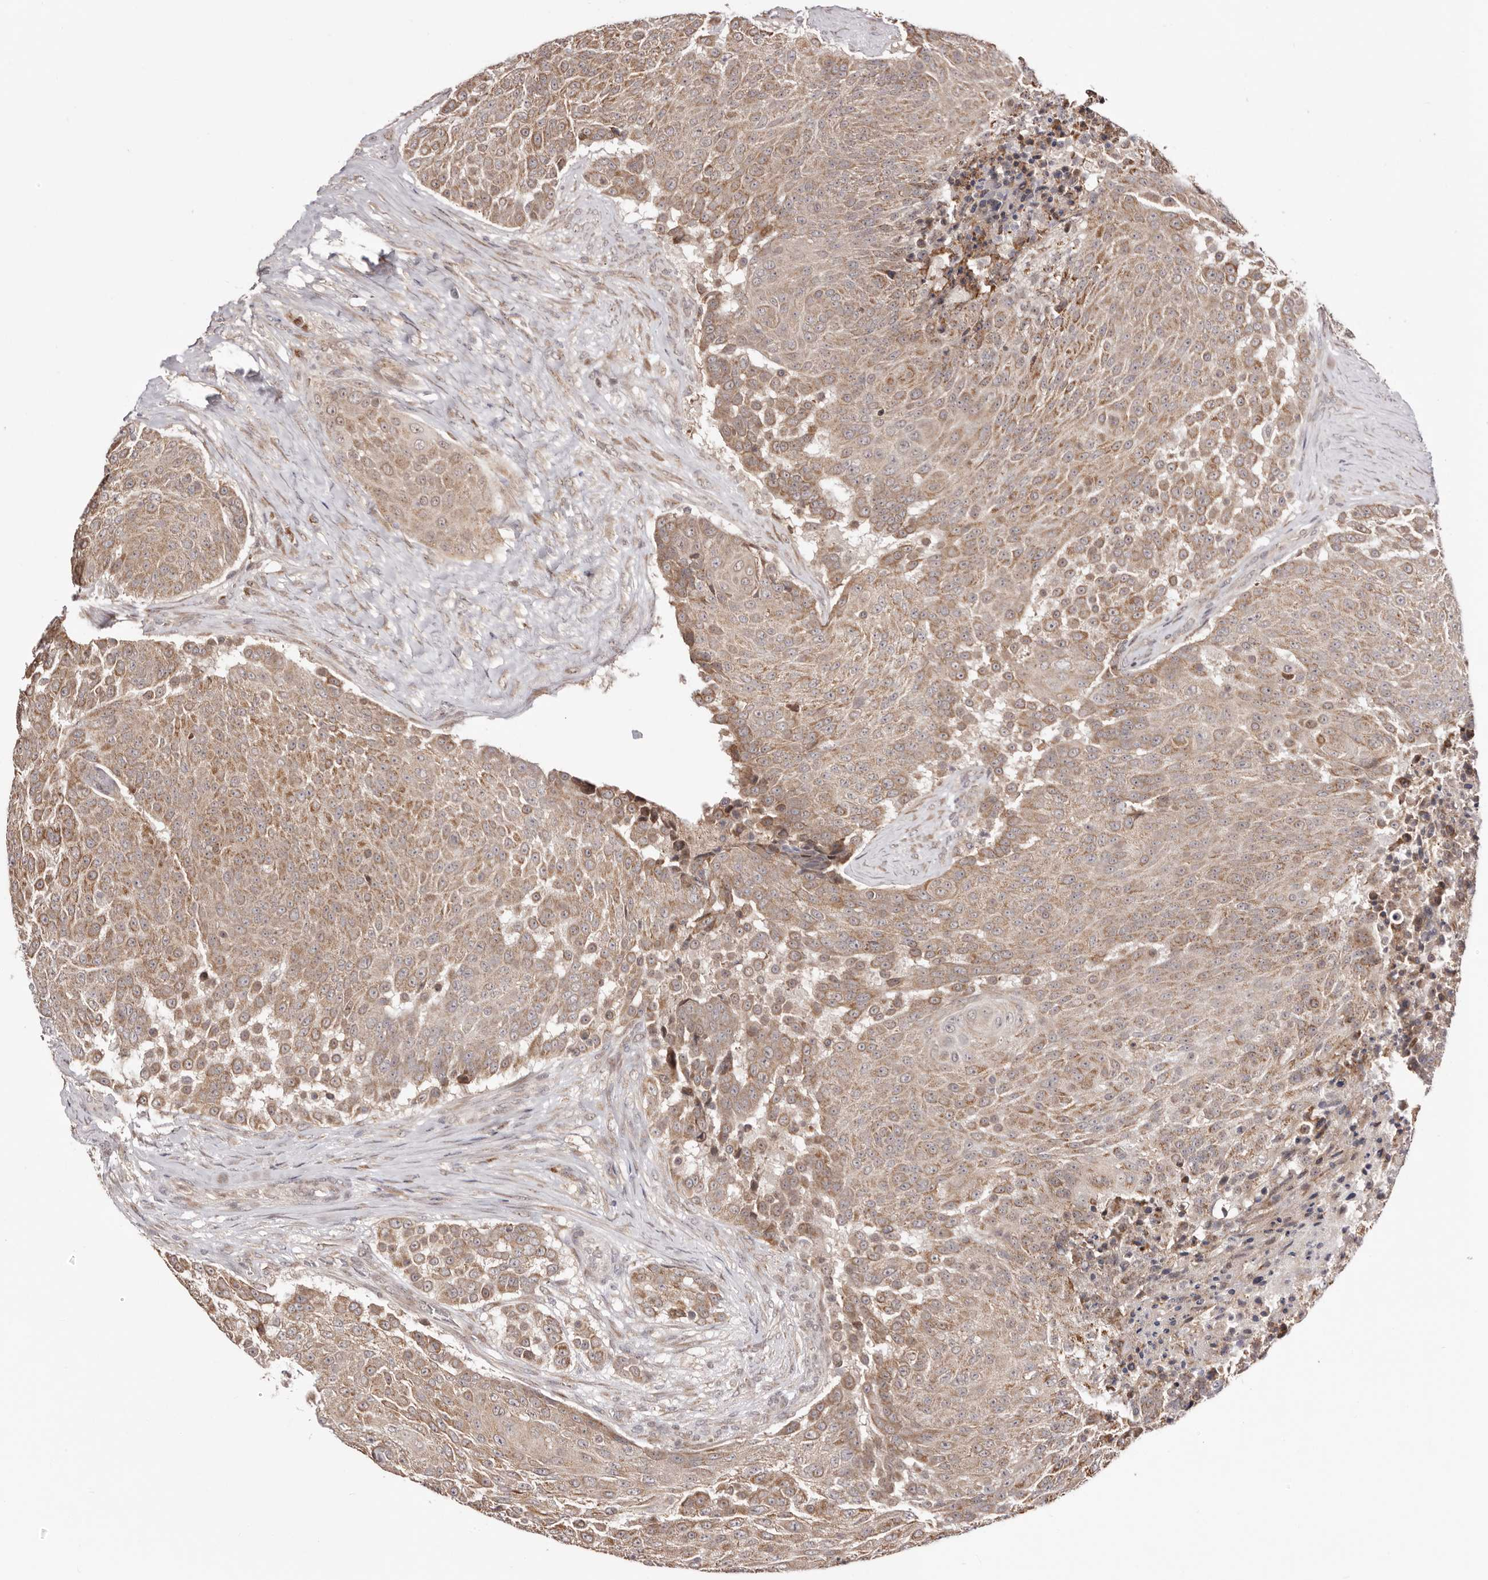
{"staining": {"intensity": "moderate", "quantity": ">75%", "location": "cytoplasmic/membranous"}, "tissue": "urothelial cancer", "cell_type": "Tumor cells", "image_type": "cancer", "snomed": [{"axis": "morphology", "description": "Urothelial carcinoma, High grade"}, {"axis": "topography", "description": "Urinary bladder"}], "caption": "This is an image of immunohistochemistry staining of urothelial carcinoma (high-grade), which shows moderate positivity in the cytoplasmic/membranous of tumor cells.", "gene": "EGR3", "patient": {"sex": "female", "age": 63}}